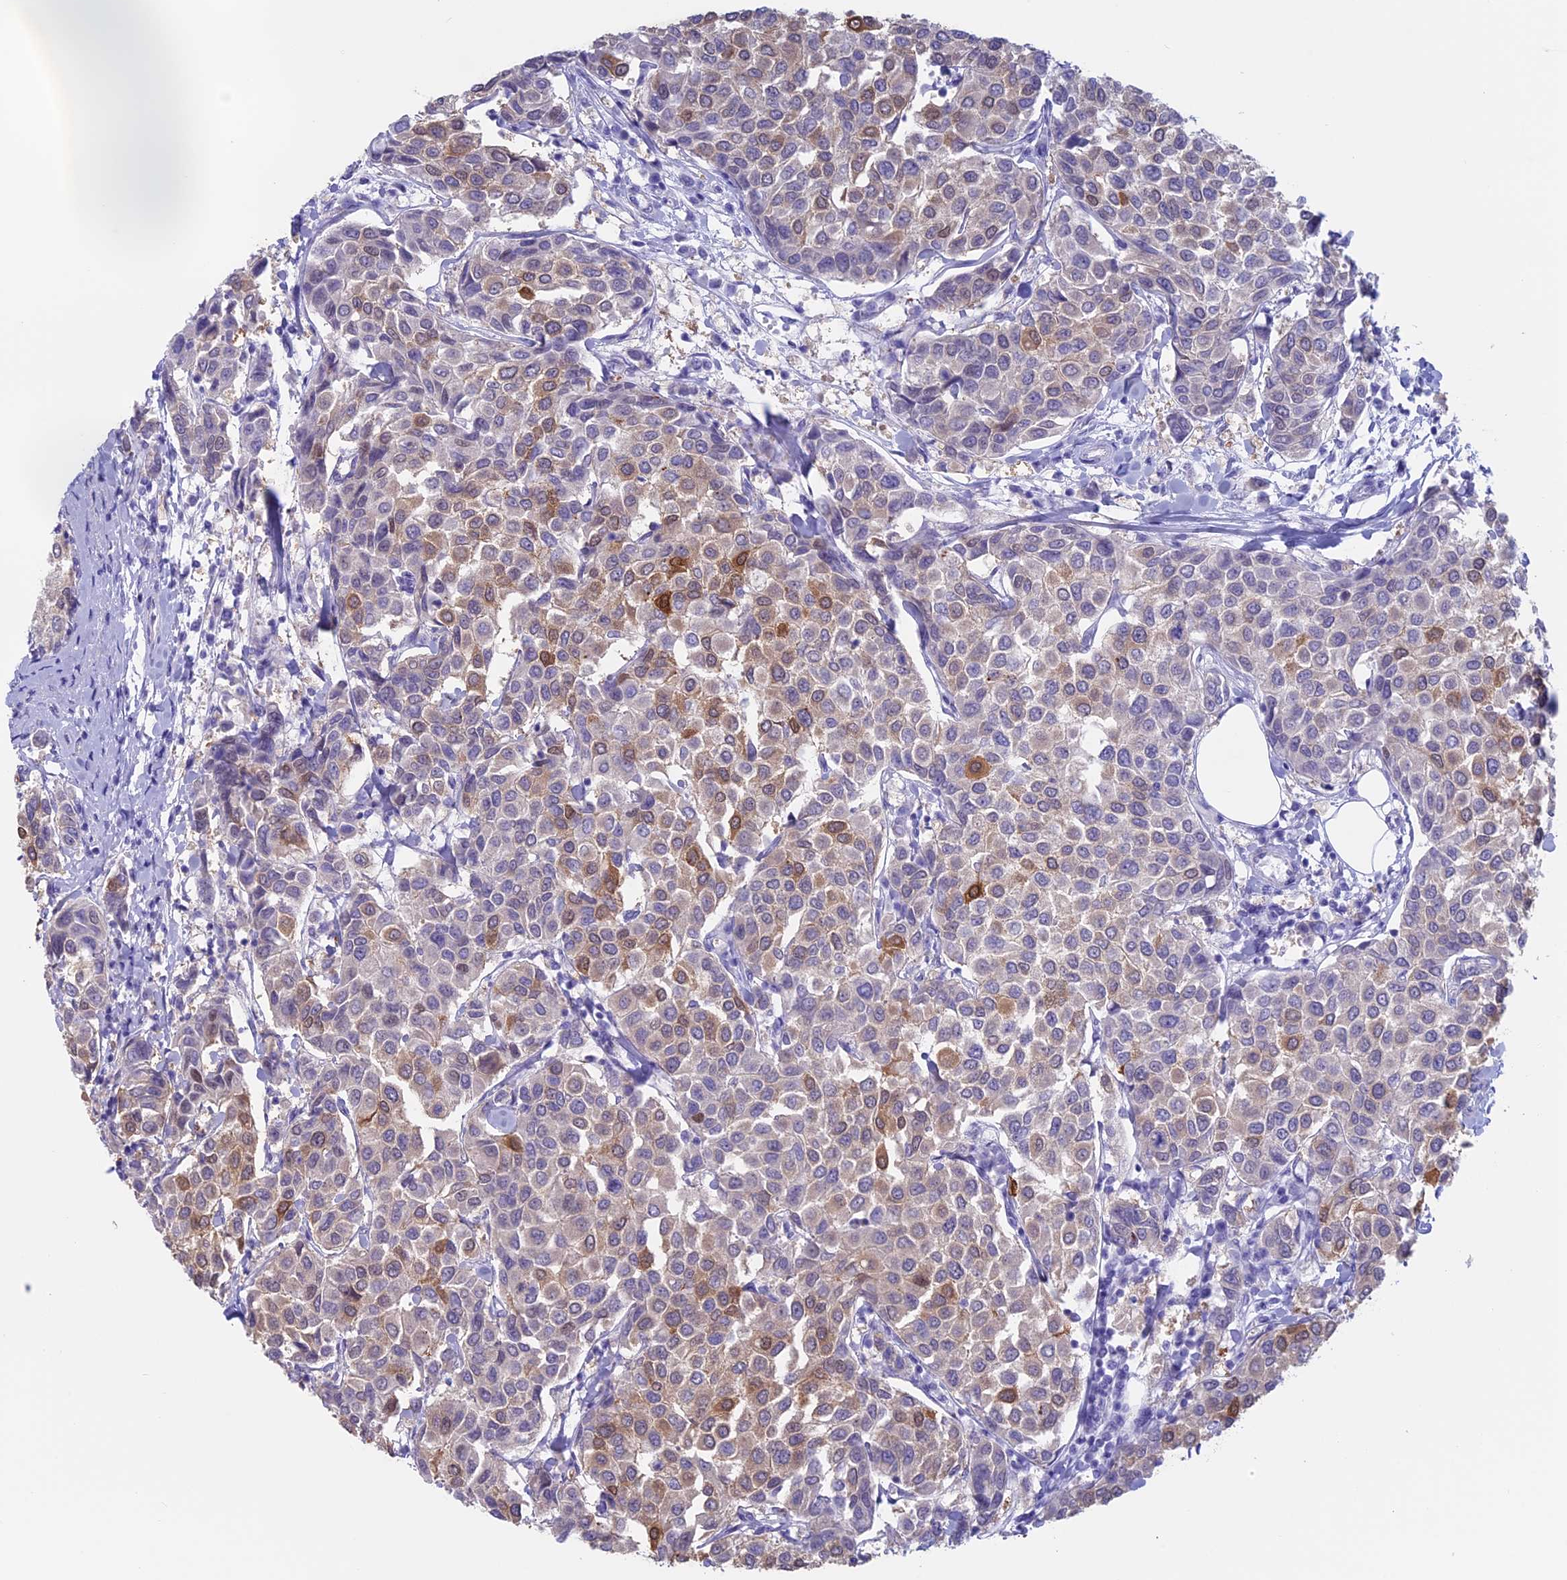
{"staining": {"intensity": "moderate", "quantity": "<25%", "location": "cytoplasmic/membranous,nuclear"}, "tissue": "breast cancer", "cell_type": "Tumor cells", "image_type": "cancer", "snomed": [{"axis": "morphology", "description": "Duct carcinoma"}, {"axis": "topography", "description": "Breast"}], "caption": "Moderate cytoplasmic/membranous and nuclear staining is identified in approximately <25% of tumor cells in intraductal carcinoma (breast).", "gene": "LHFPL2", "patient": {"sex": "female", "age": 55}}